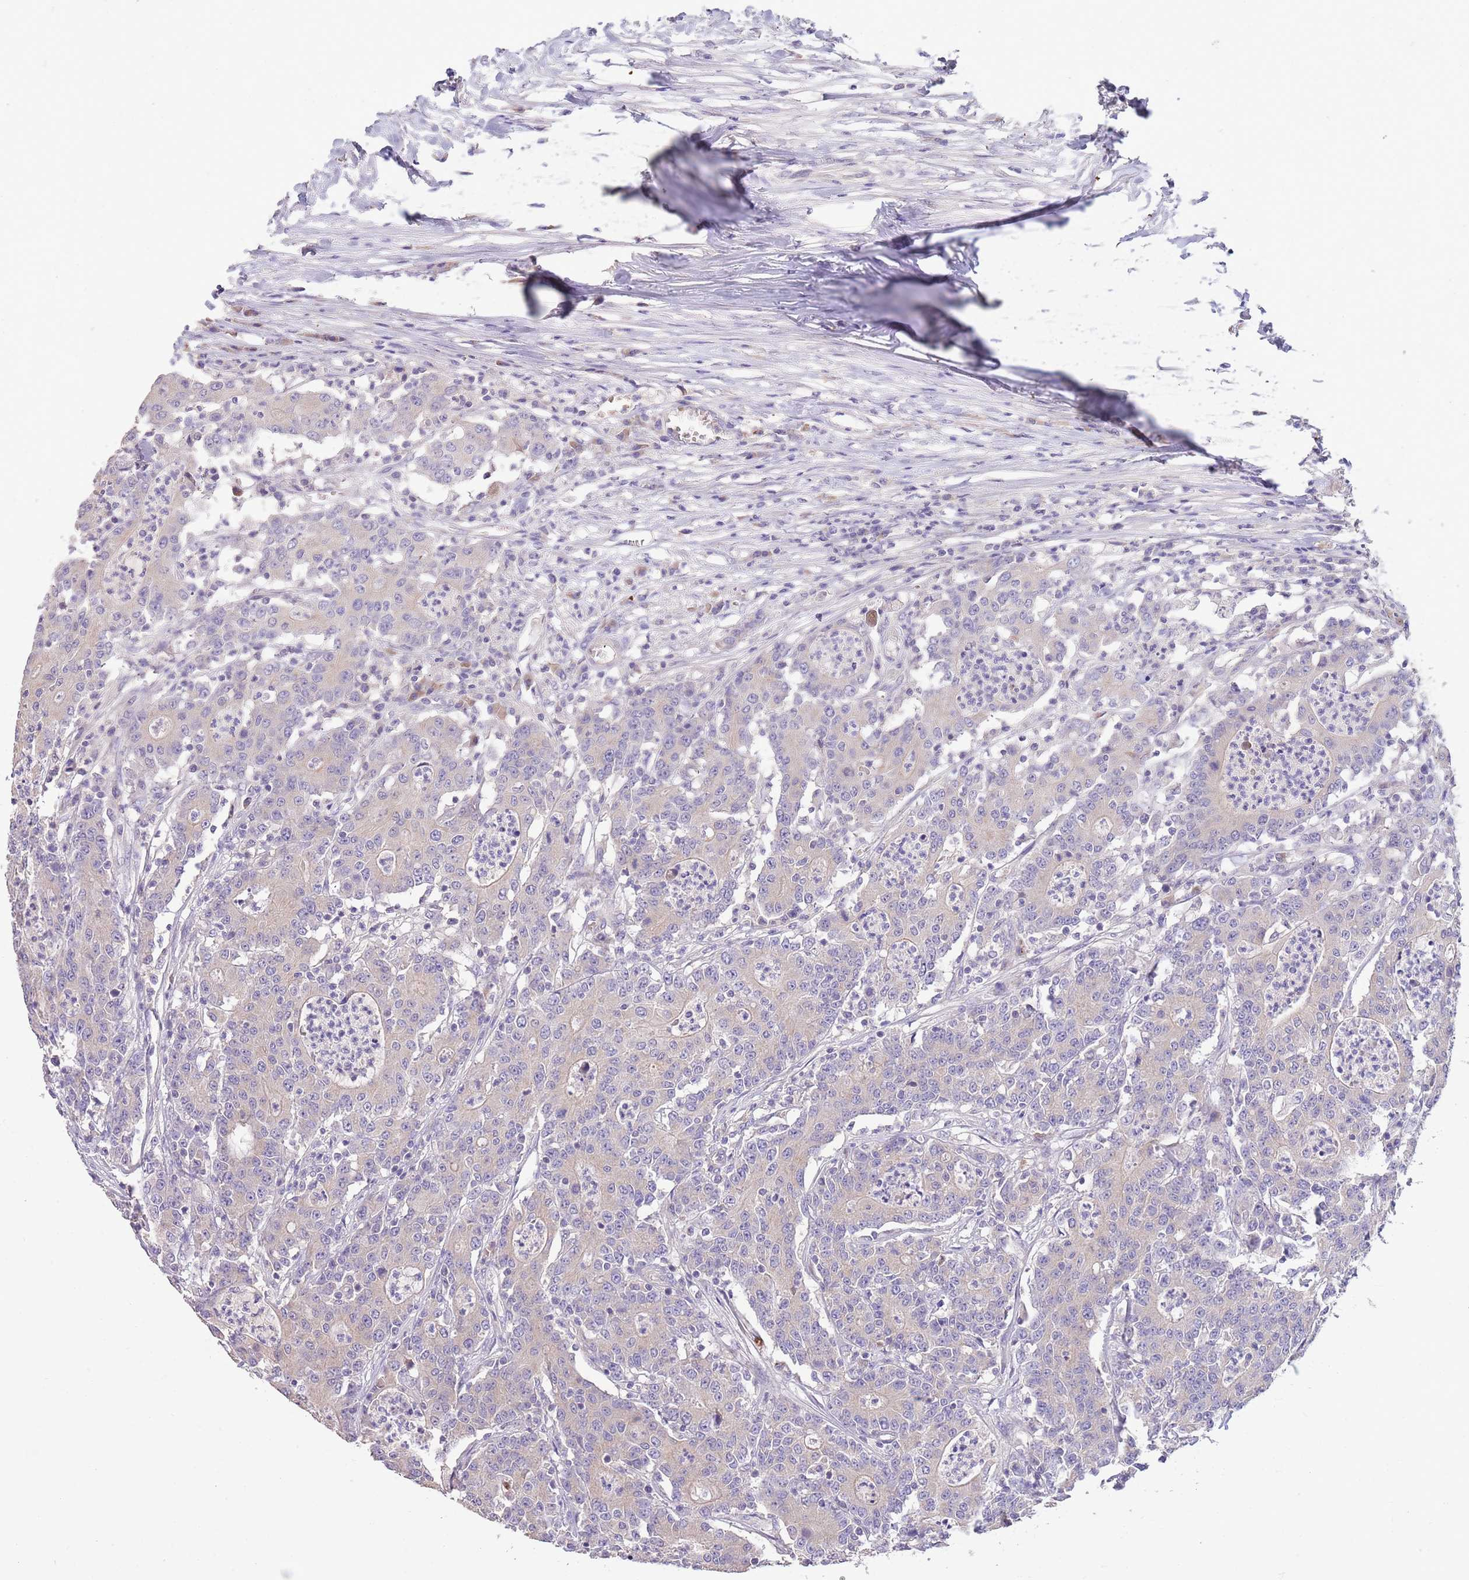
{"staining": {"intensity": "negative", "quantity": "none", "location": "none"}, "tissue": "colorectal cancer", "cell_type": "Tumor cells", "image_type": "cancer", "snomed": [{"axis": "morphology", "description": "Adenocarcinoma, NOS"}, {"axis": "topography", "description": "Colon"}], "caption": "Tumor cells are negative for protein expression in human colorectal cancer (adenocarcinoma).", "gene": "ZNF658", "patient": {"sex": "male", "age": 83}}